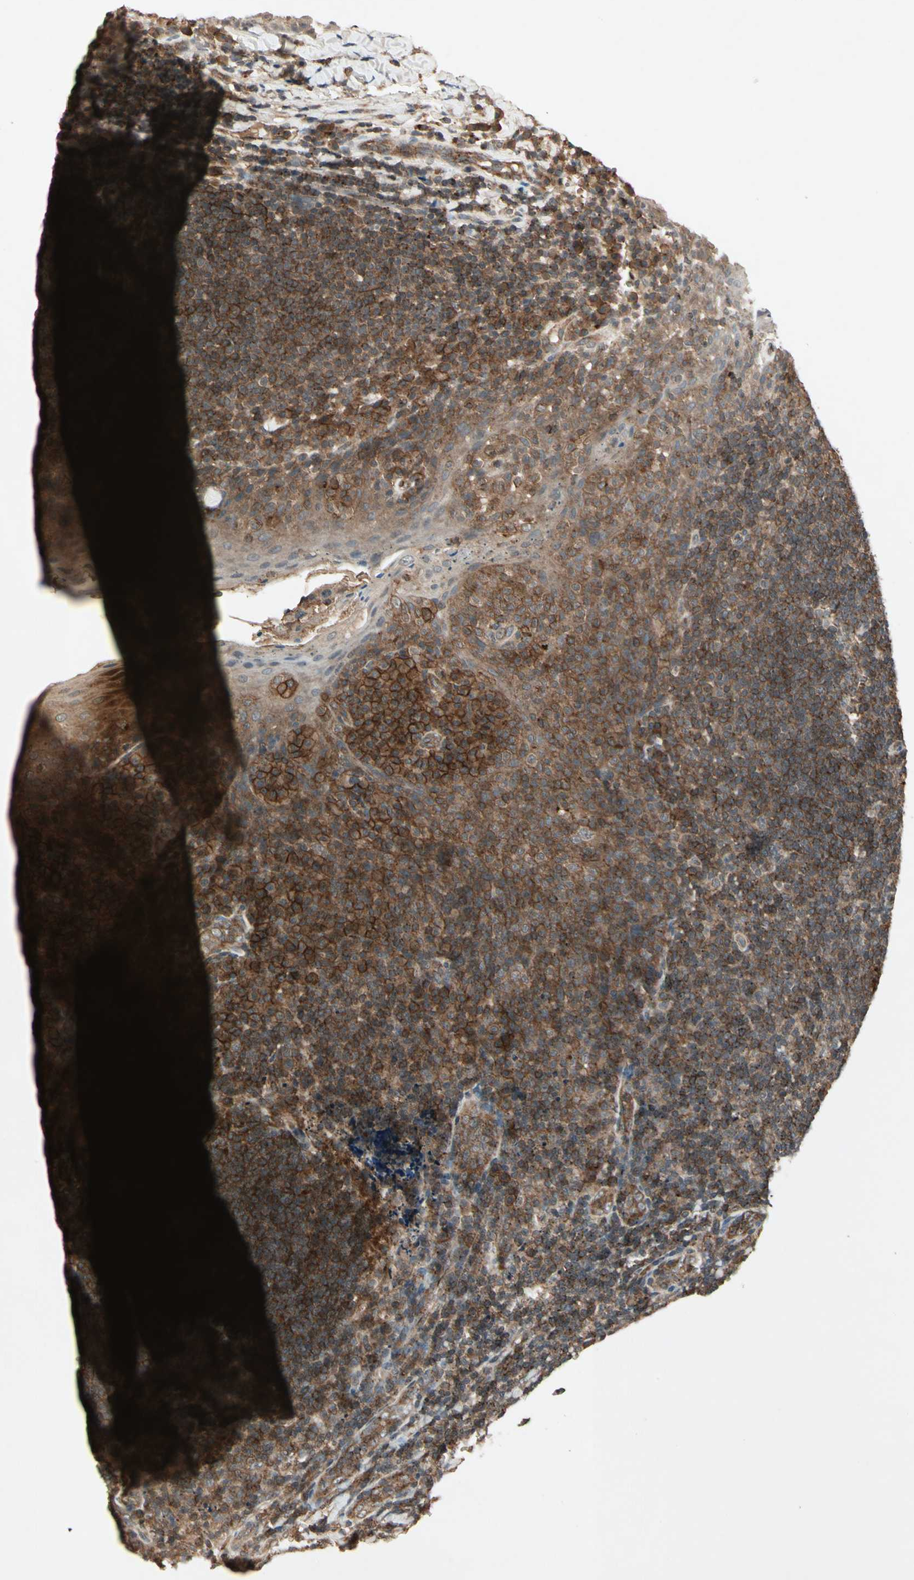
{"staining": {"intensity": "moderate", "quantity": ">75%", "location": "cytoplasmic/membranous"}, "tissue": "tonsil", "cell_type": "Germinal center cells", "image_type": "normal", "snomed": [{"axis": "morphology", "description": "Normal tissue, NOS"}, {"axis": "topography", "description": "Tonsil"}], "caption": "The photomicrograph displays staining of normal tonsil, revealing moderate cytoplasmic/membranous protein positivity (brown color) within germinal center cells. Using DAB (brown) and hematoxylin (blue) stains, captured at high magnification using brightfield microscopy.", "gene": "FLOT1", "patient": {"sex": "male", "age": 17}}